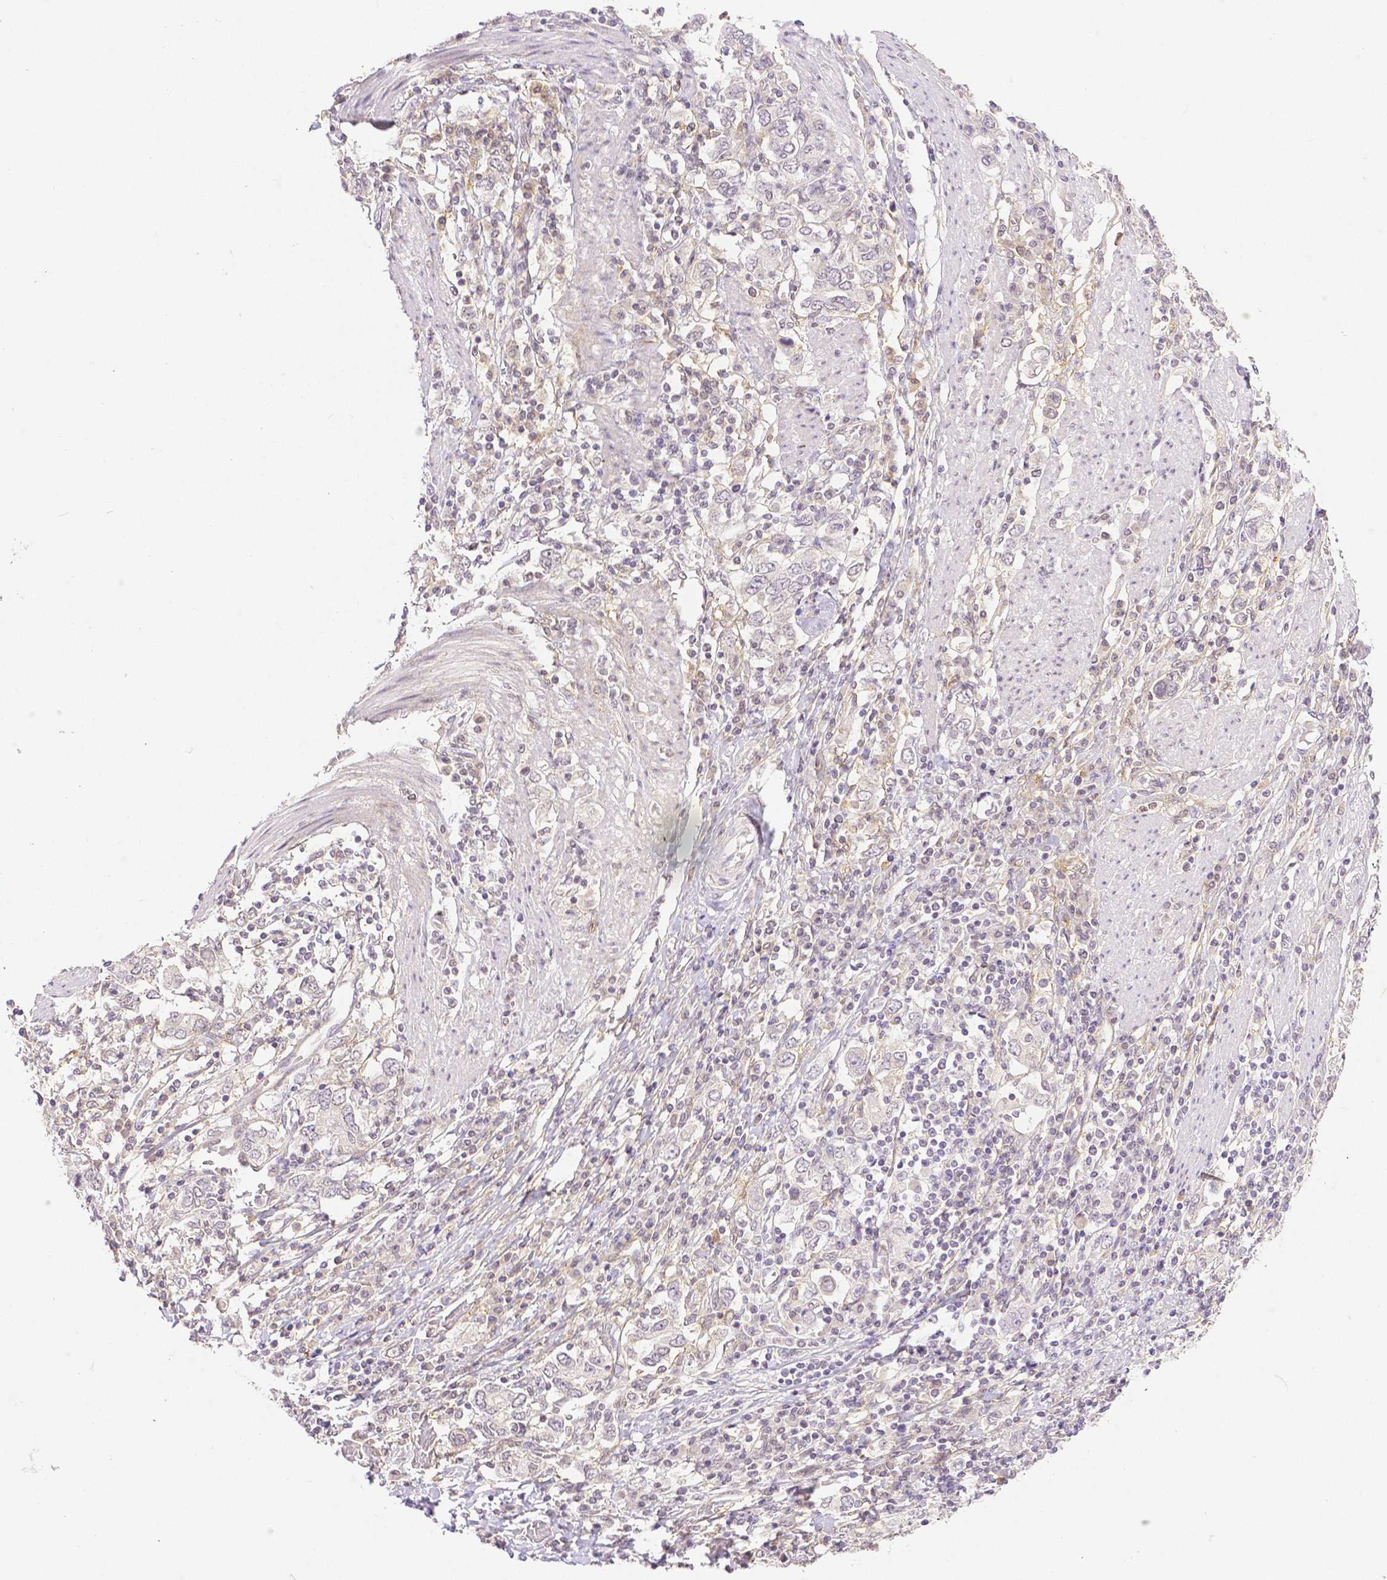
{"staining": {"intensity": "negative", "quantity": "none", "location": "none"}, "tissue": "stomach cancer", "cell_type": "Tumor cells", "image_type": "cancer", "snomed": [{"axis": "morphology", "description": "Adenocarcinoma, NOS"}, {"axis": "topography", "description": "Stomach, upper"}, {"axis": "topography", "description": "Stomach"}], "caption": "A photomicrograph of adenocarcinoma (stomach) stained for a protein reveals no brown staining in tumor cells.", "gene": "THY1", "patient": {"sex": "male", "age": 62}}